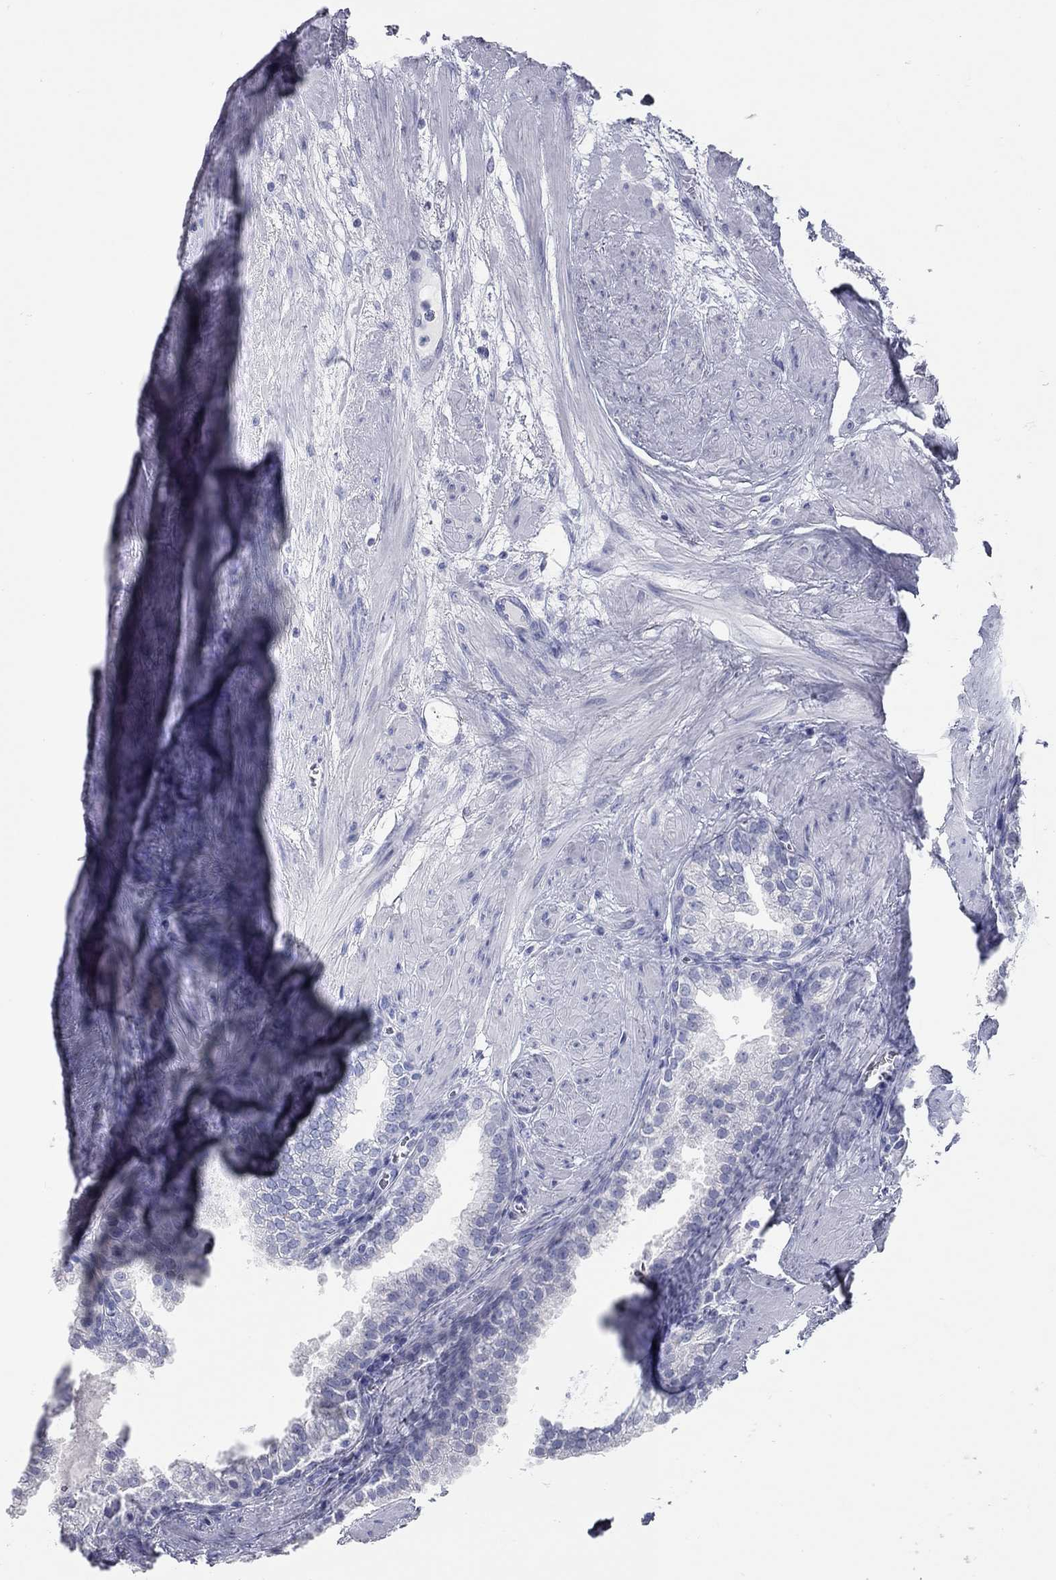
{"staining": {"intensity": "negative", "quantity": "none", "location": "none"}, "tissue": "prostate cancer", "cell_type": "Tumor cells", "image_type": "cancer", "snomed": [{"axis": "morphology", "description": "Adenocarcinoma, NOS"}, {"axis": "topography", "description": "Prostate"}], "caption": "Prostate adenocarcinoma stained for a protein using immunohistochemistry (IHC) displays no expression tumor cells.", "gene": "TAC1", "patient": {"sex": "male", "age": 69}}